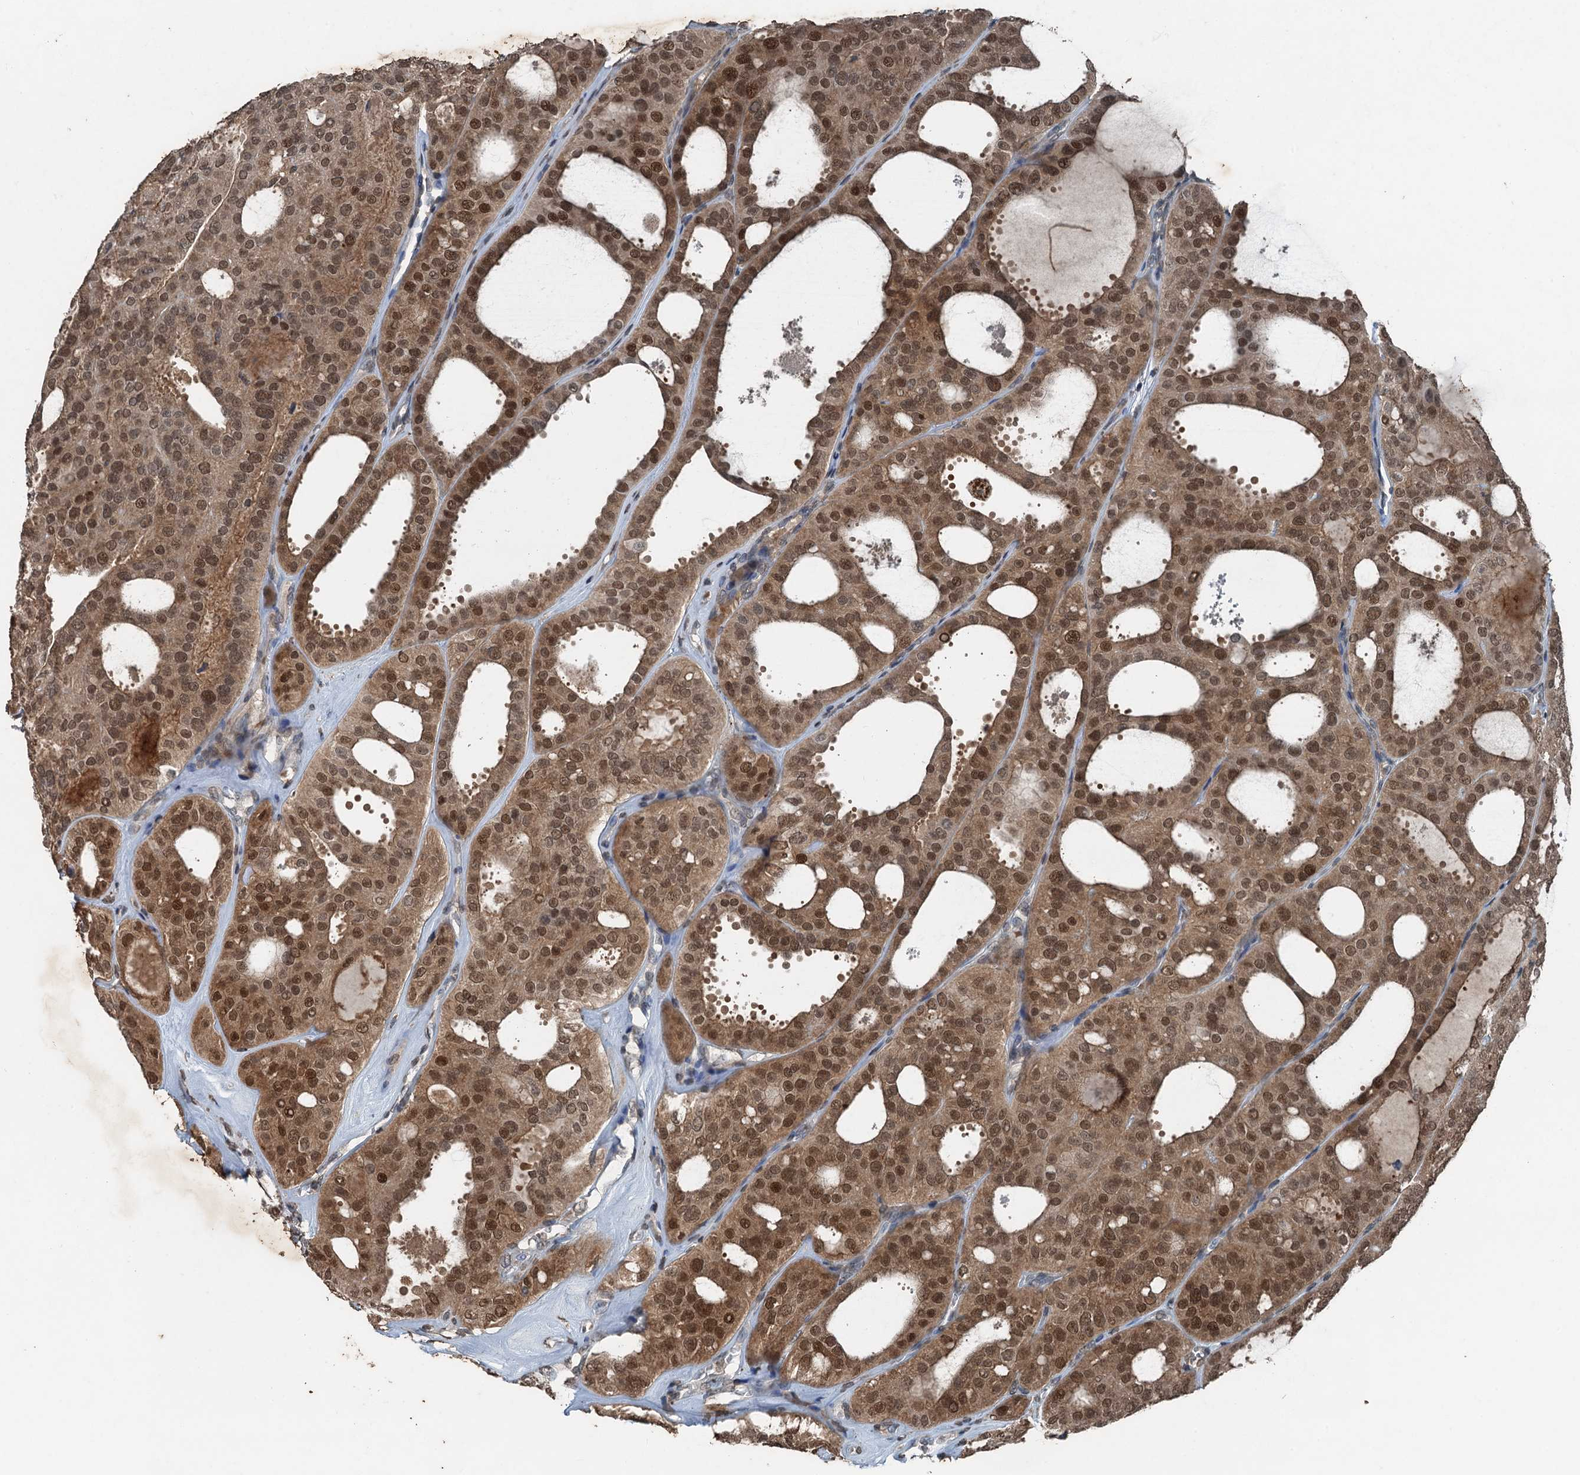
{"staining": {"intensity": "moderate", "quantity": ">75%", "location": "cytoplasmic/membranous,nuclear"}, "tissue": "thyroid cancer", "cell_type": "Tumor cells", "image_type": "cancer", "snomed": [{"axis": "morphology", "description": "Follicular adenoma carcinoma, NOS"}, {"axis": "topography", "description": "Thyroid gland"}], "caption": "A brown stain highlights moderate cytoplasmic/membranous and nuclear staining of a protein in human thyroid cancer tumor cells. The protein of interest is shown in brown color, while the nuclei are stained blue.", "gene": "TCTN1", "patient": {"sex": "male", "age": 75}}